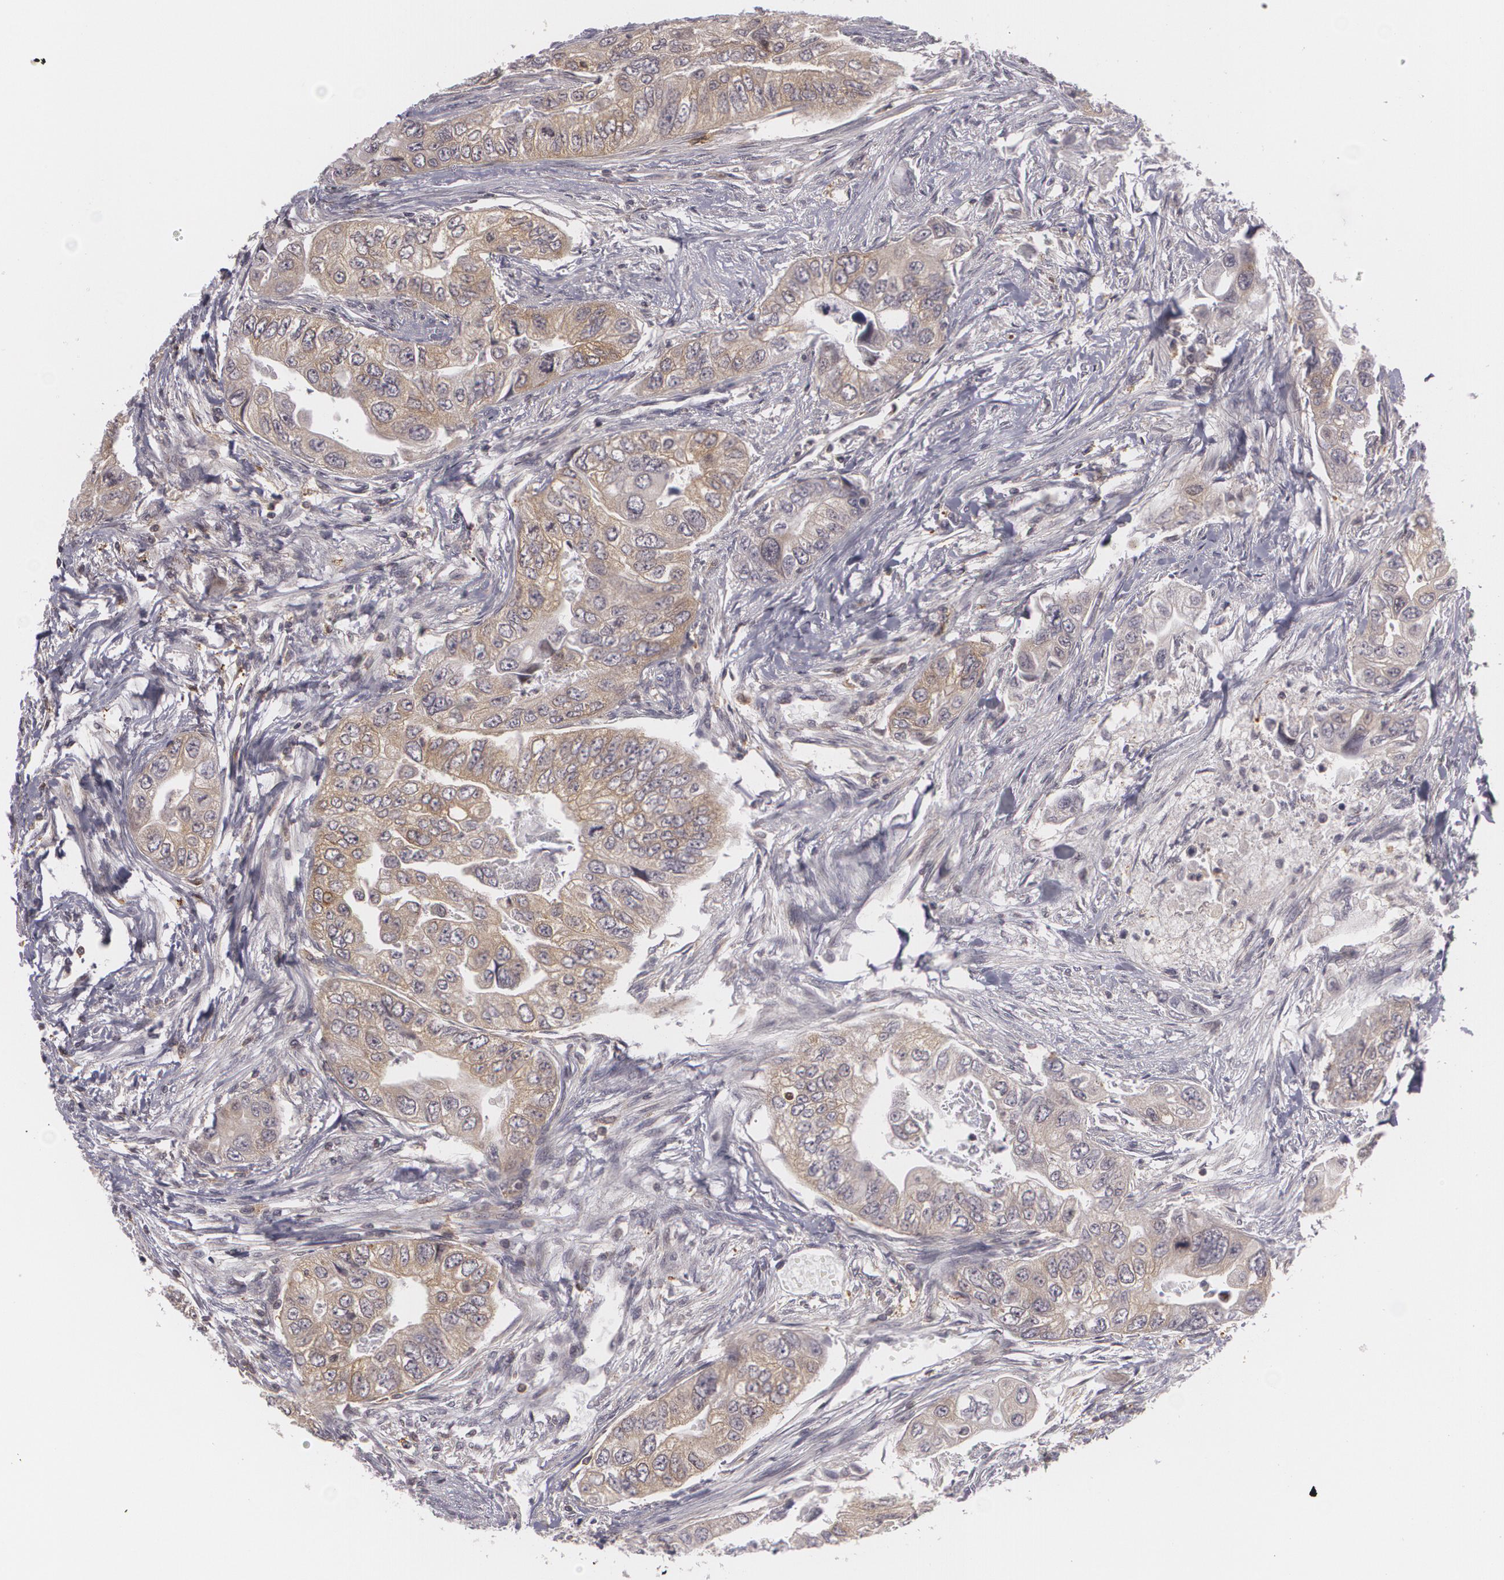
{"staining": {"intensity": "weak", "quantity": ">75%", "location": "cytoplasmic/membranous"}, "tissue": "colorectal cancer", "cell_type": "Tumor cells", "image_type": "cancer", "snomed": [{"axis": "morphology", "description": "Adenocarcinoma, NOS"}, {"axis": "topography", "description": "Colon"}], "caption": "Weak cytoplasmic/membranous staining is seen in approximately >75% of tumor cells in adenocarcinoma (colorectal).", "gene": "BIN1", "patient": {"sex": "female", "age": 11}}